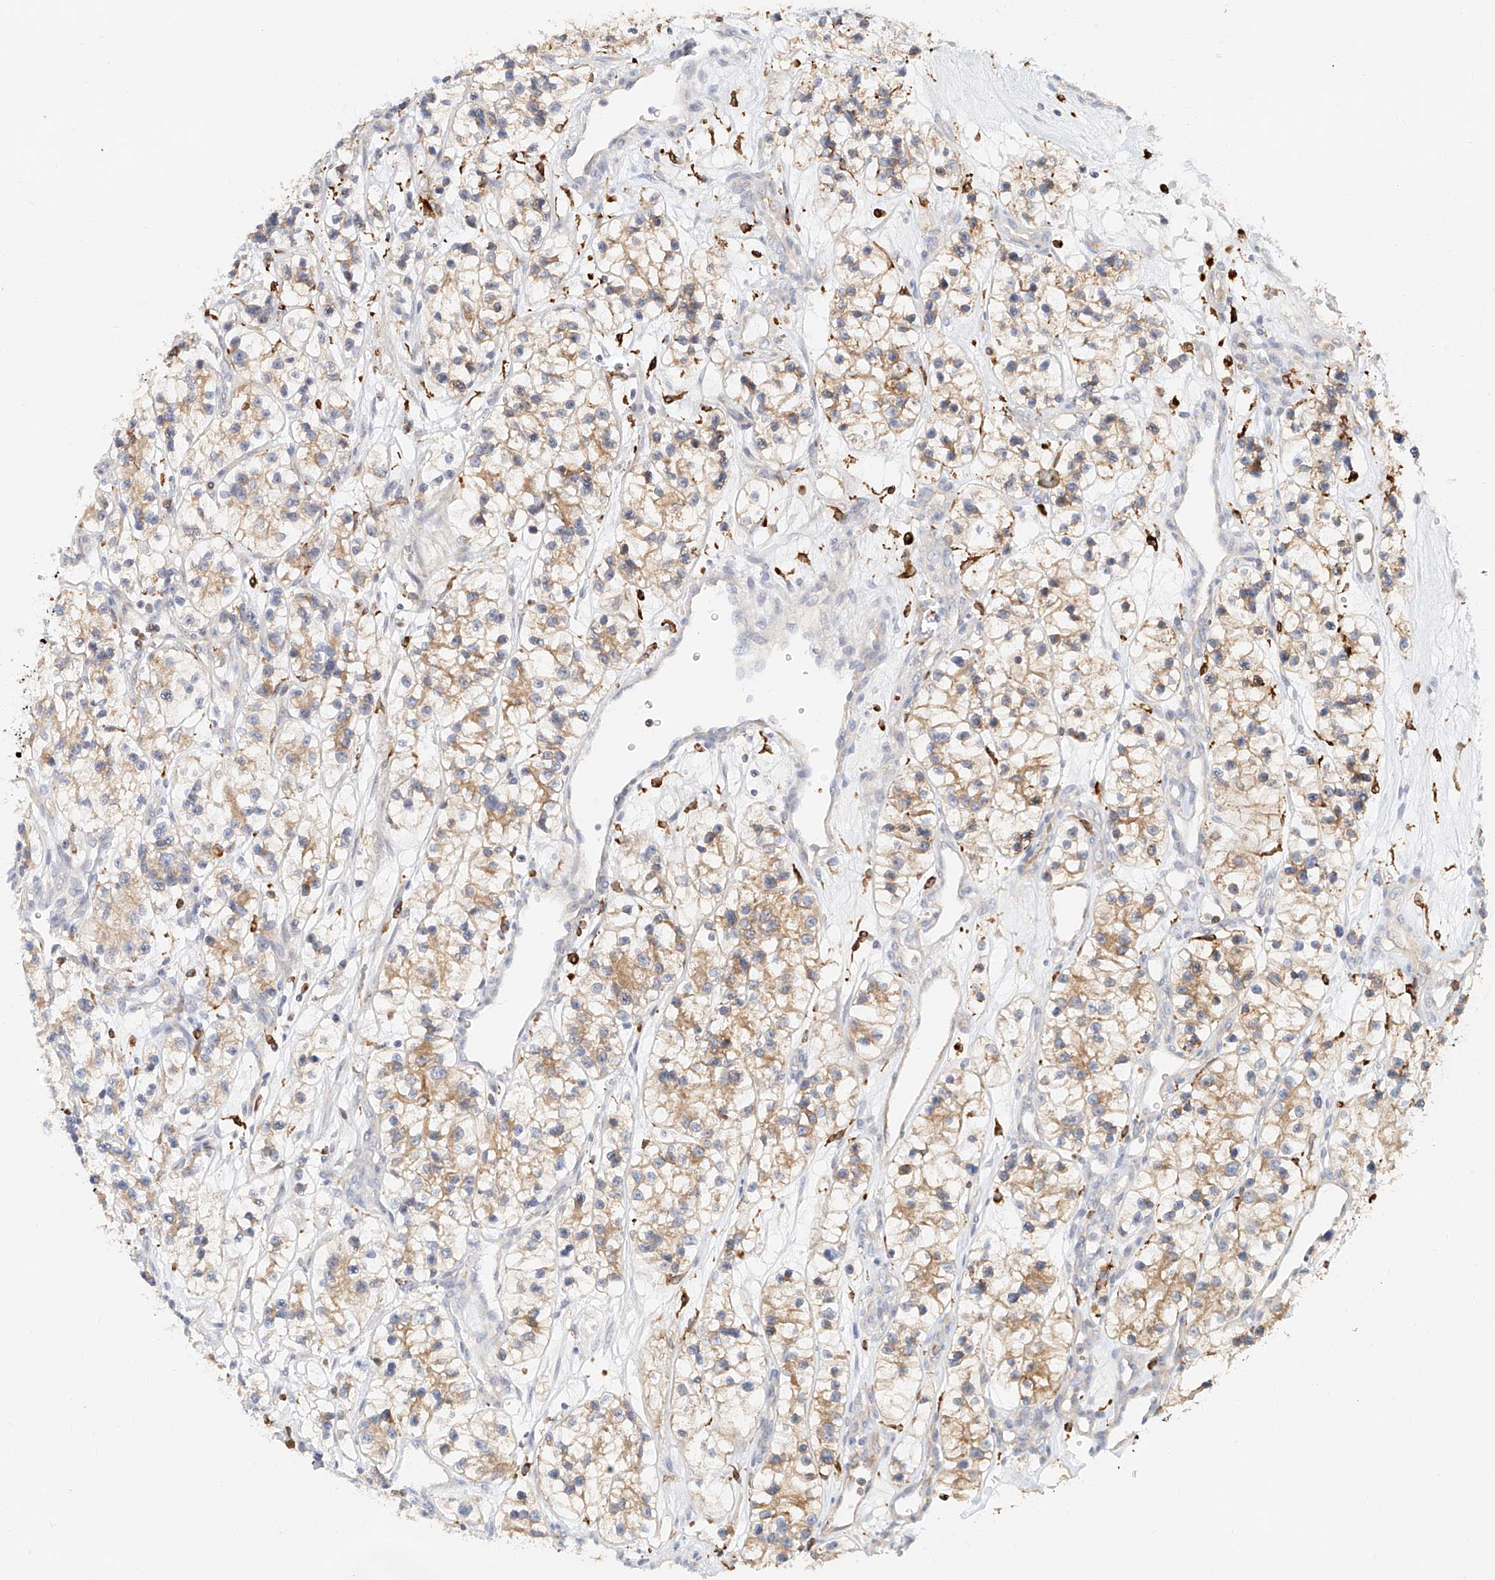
{"staining": {"intensity": "moderate", "quantity": "<25%", "location": "cytoplasmic/membranous"}, "tissue": "renal cancer", "cell_type": "Tumor cells", "image_type": "cancer", "snomed": [{"axis": "morphology", "description": "Adenocarcinoma, NOS"}, {"axis": "topography", "description": "Kidney"}], "caption": "Renal adenocarcinoma stained with IHC demonstrates moderate cytoplasmic/membranous staining in approximately <25% of tumor cells.", "gene": "DHRS7", "patient": {"sex": "female", "age": 57}}